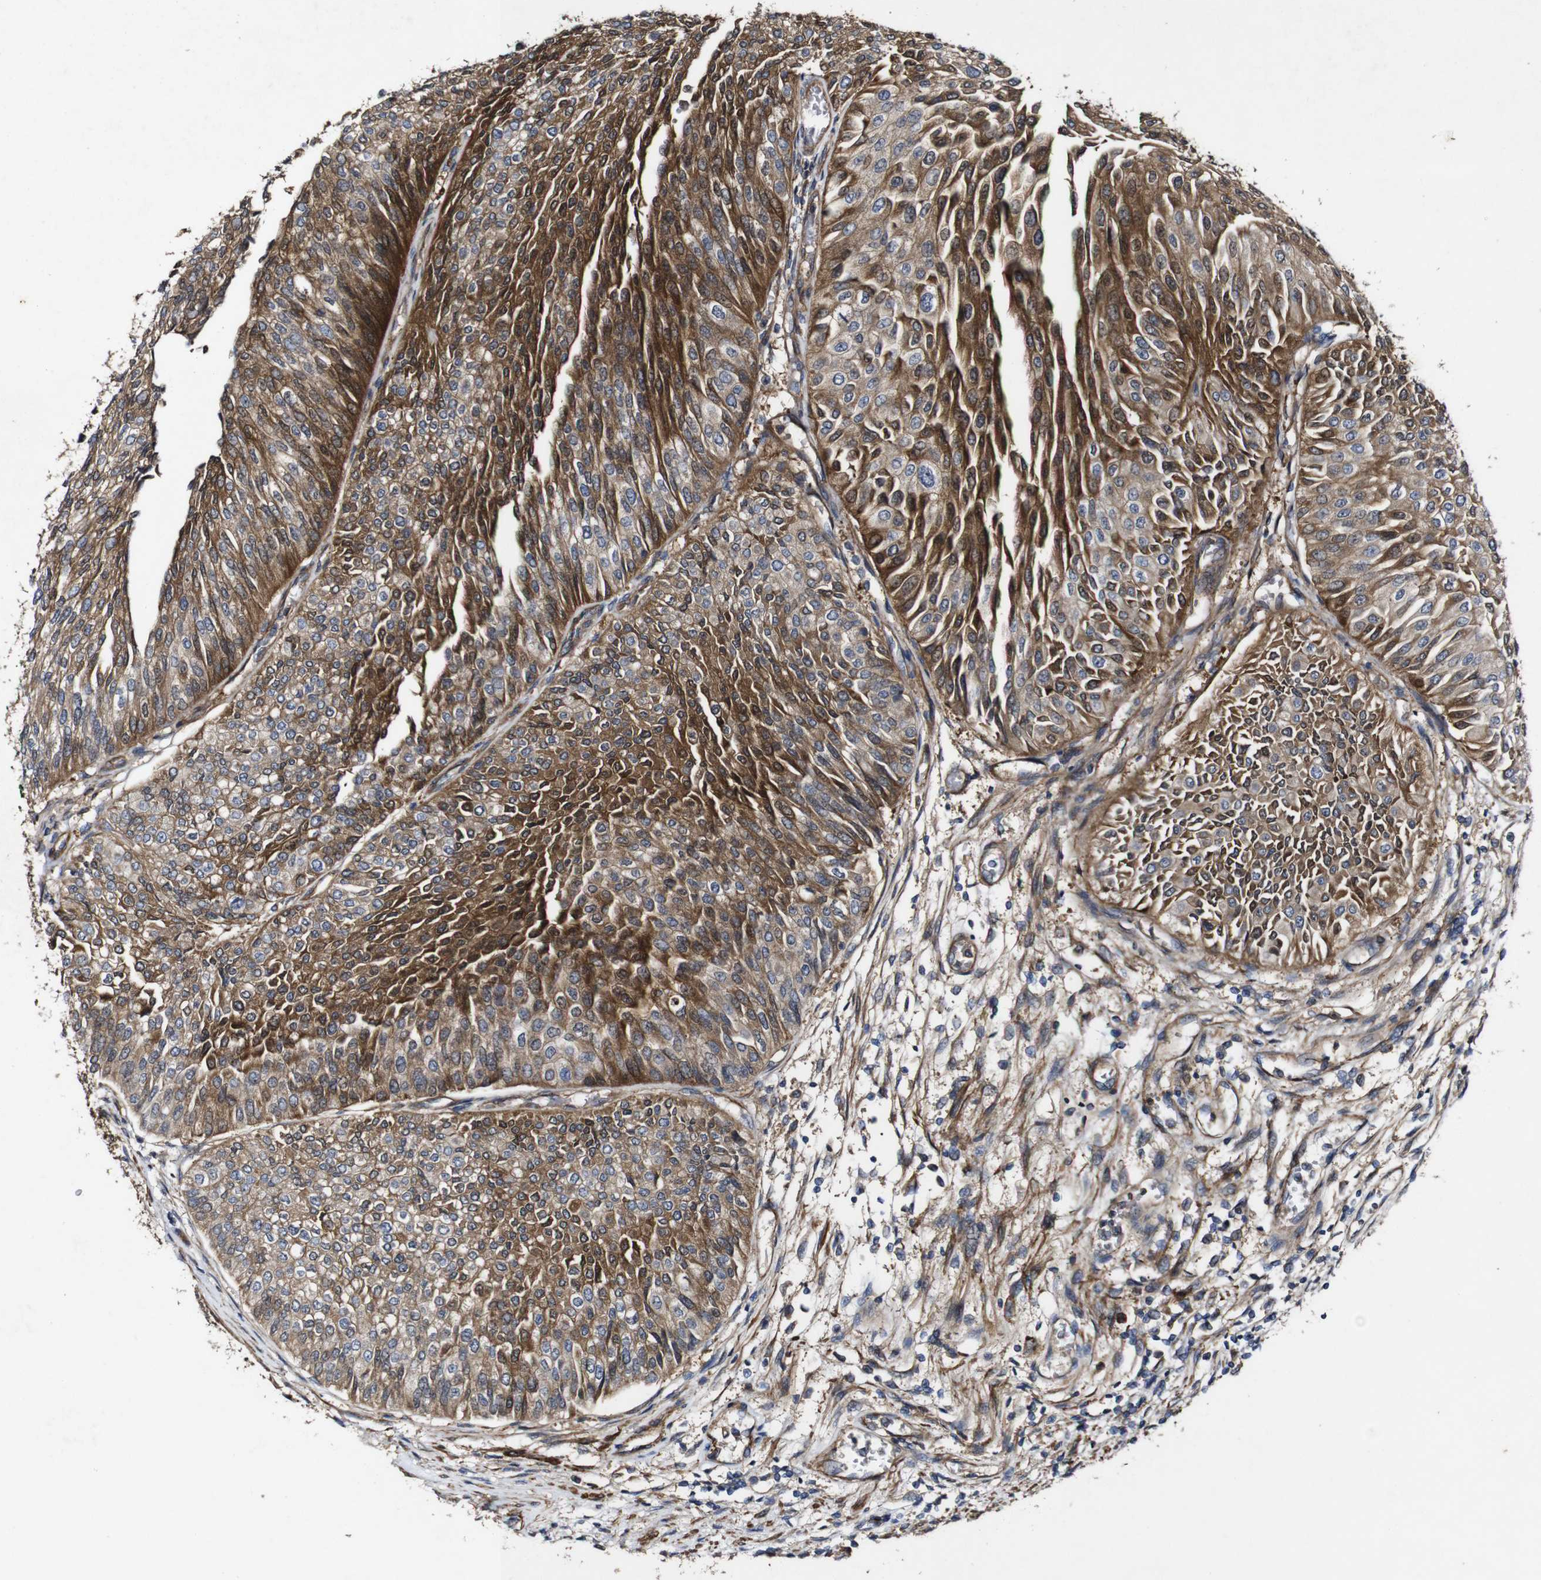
{"staining": {"intensity": "moderate", "quantity": ">75%", "location": "cytoplasmic/membranous"}, "tissue": "urothelial cancer", "cell_type": "Tumor cells", "image_type": "cancer", "snomed": [{"axis": "morphology", "description": "Urothelial carcinoma, Low grade"}, {"axis": "topography", "description": "Urinary bladder"}], "caption": "Immunohistochemistry of human urothelial carcinoma (low-grade) reveals medium levels of moderate cytoplasmic/membranous staining in approximately >75% of tumor cells.", "gene": "GSDME", "patient": {"sex": "male", "age": 67}}